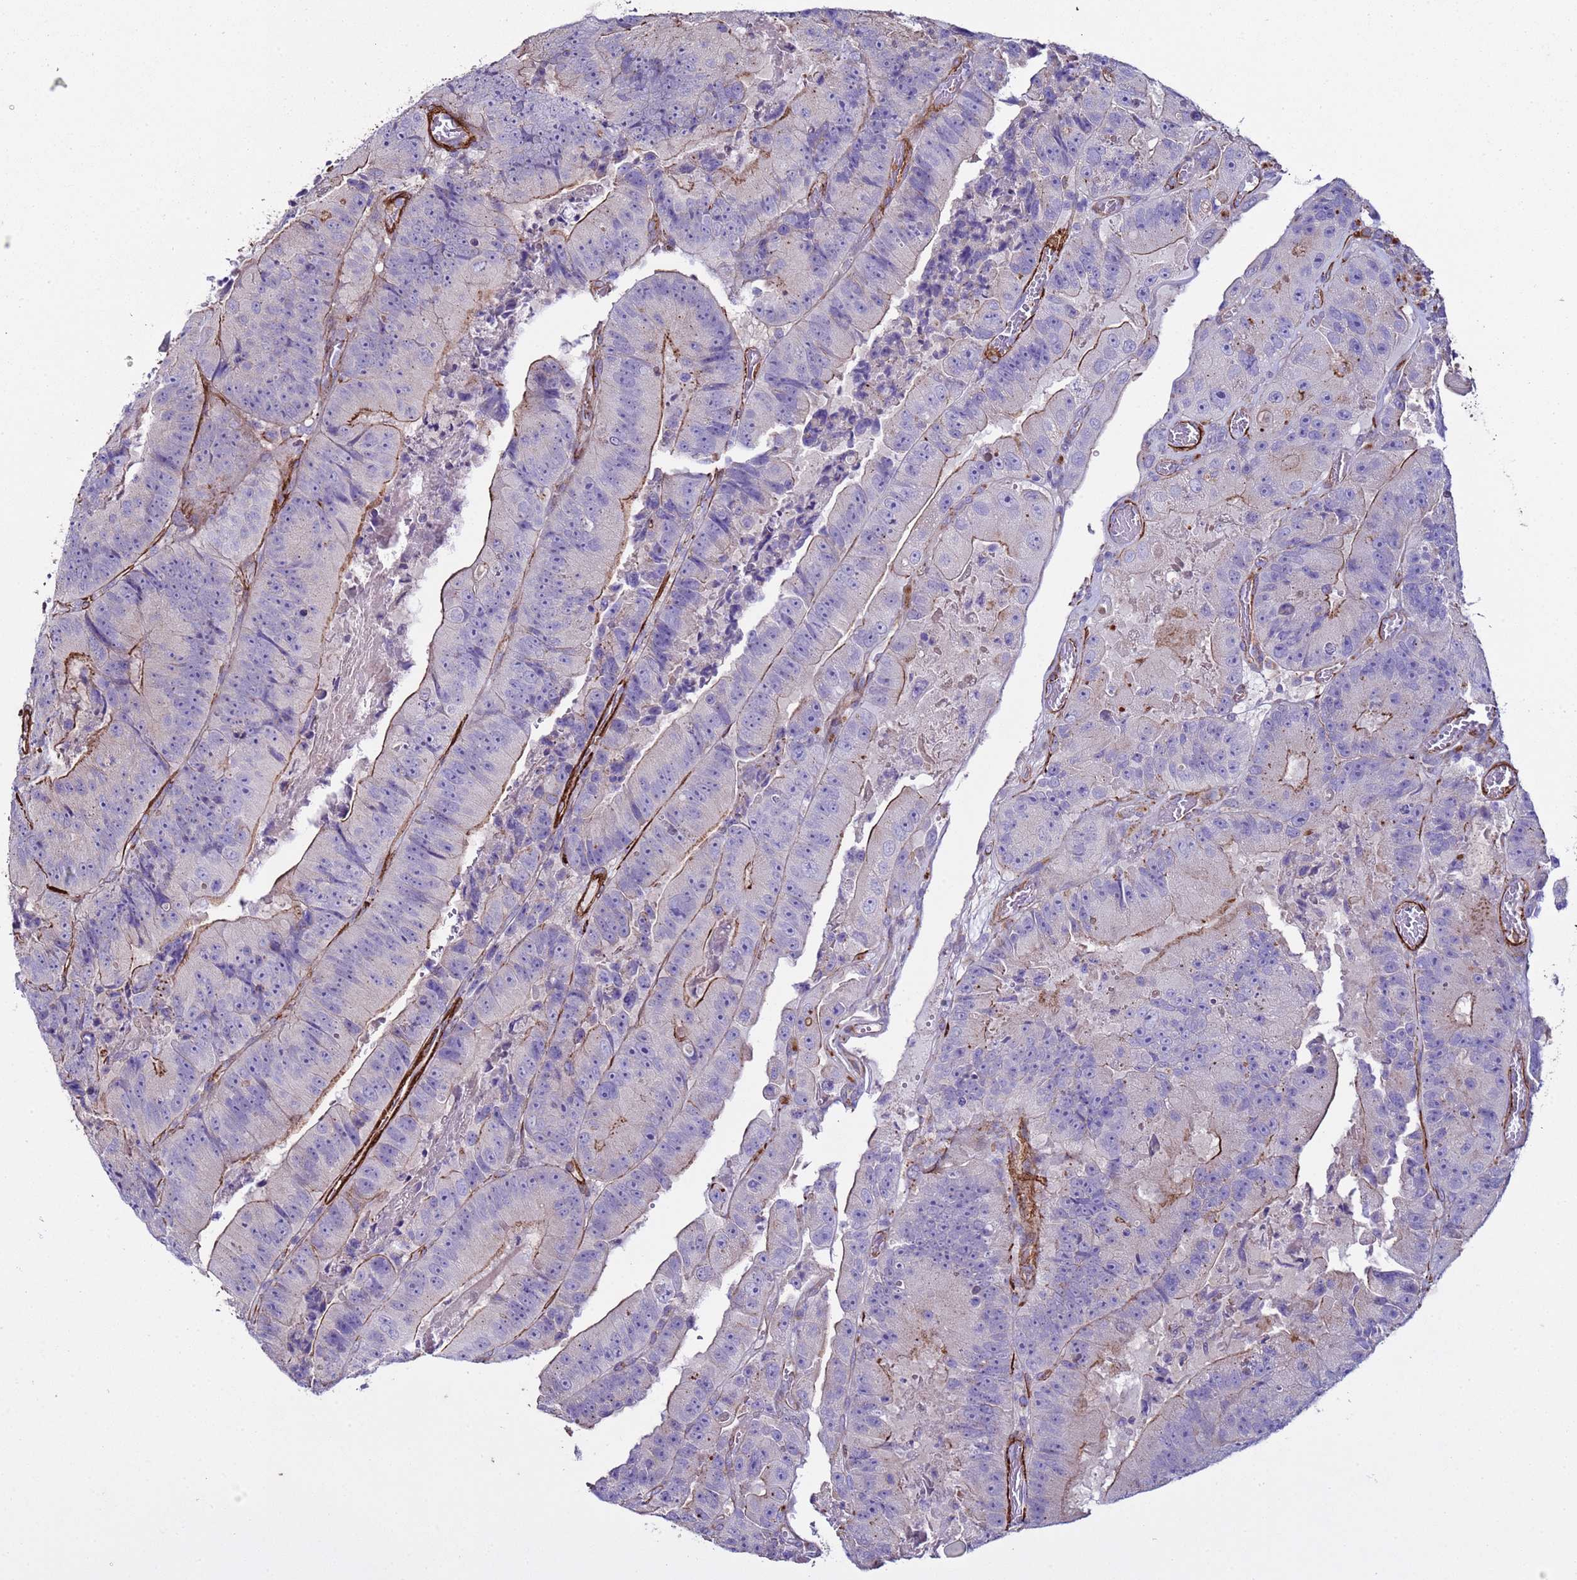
{"staining": {"intensity": "moderate", "quantity": "<25%", "location": "cytoplasmic/membranous"}, "tissue": "colorectal cancer", "cell_type": "Tumor cells", "image_type": "cancer", "snomed": [{"axis": "morphology", "description": "Adenocarcinoma, NOS"}, {"axis": "topography", "description": "Colon"}], "caption": "High-power microscopy captured an immunohistochemistry image of colorectal adenocarcinoma, revealing moderate cytoplasmic/membranous positivity in about <25% of tumor cells.", "gene": "RABL2B", "patient": {"sex": "female", "age": 86}}